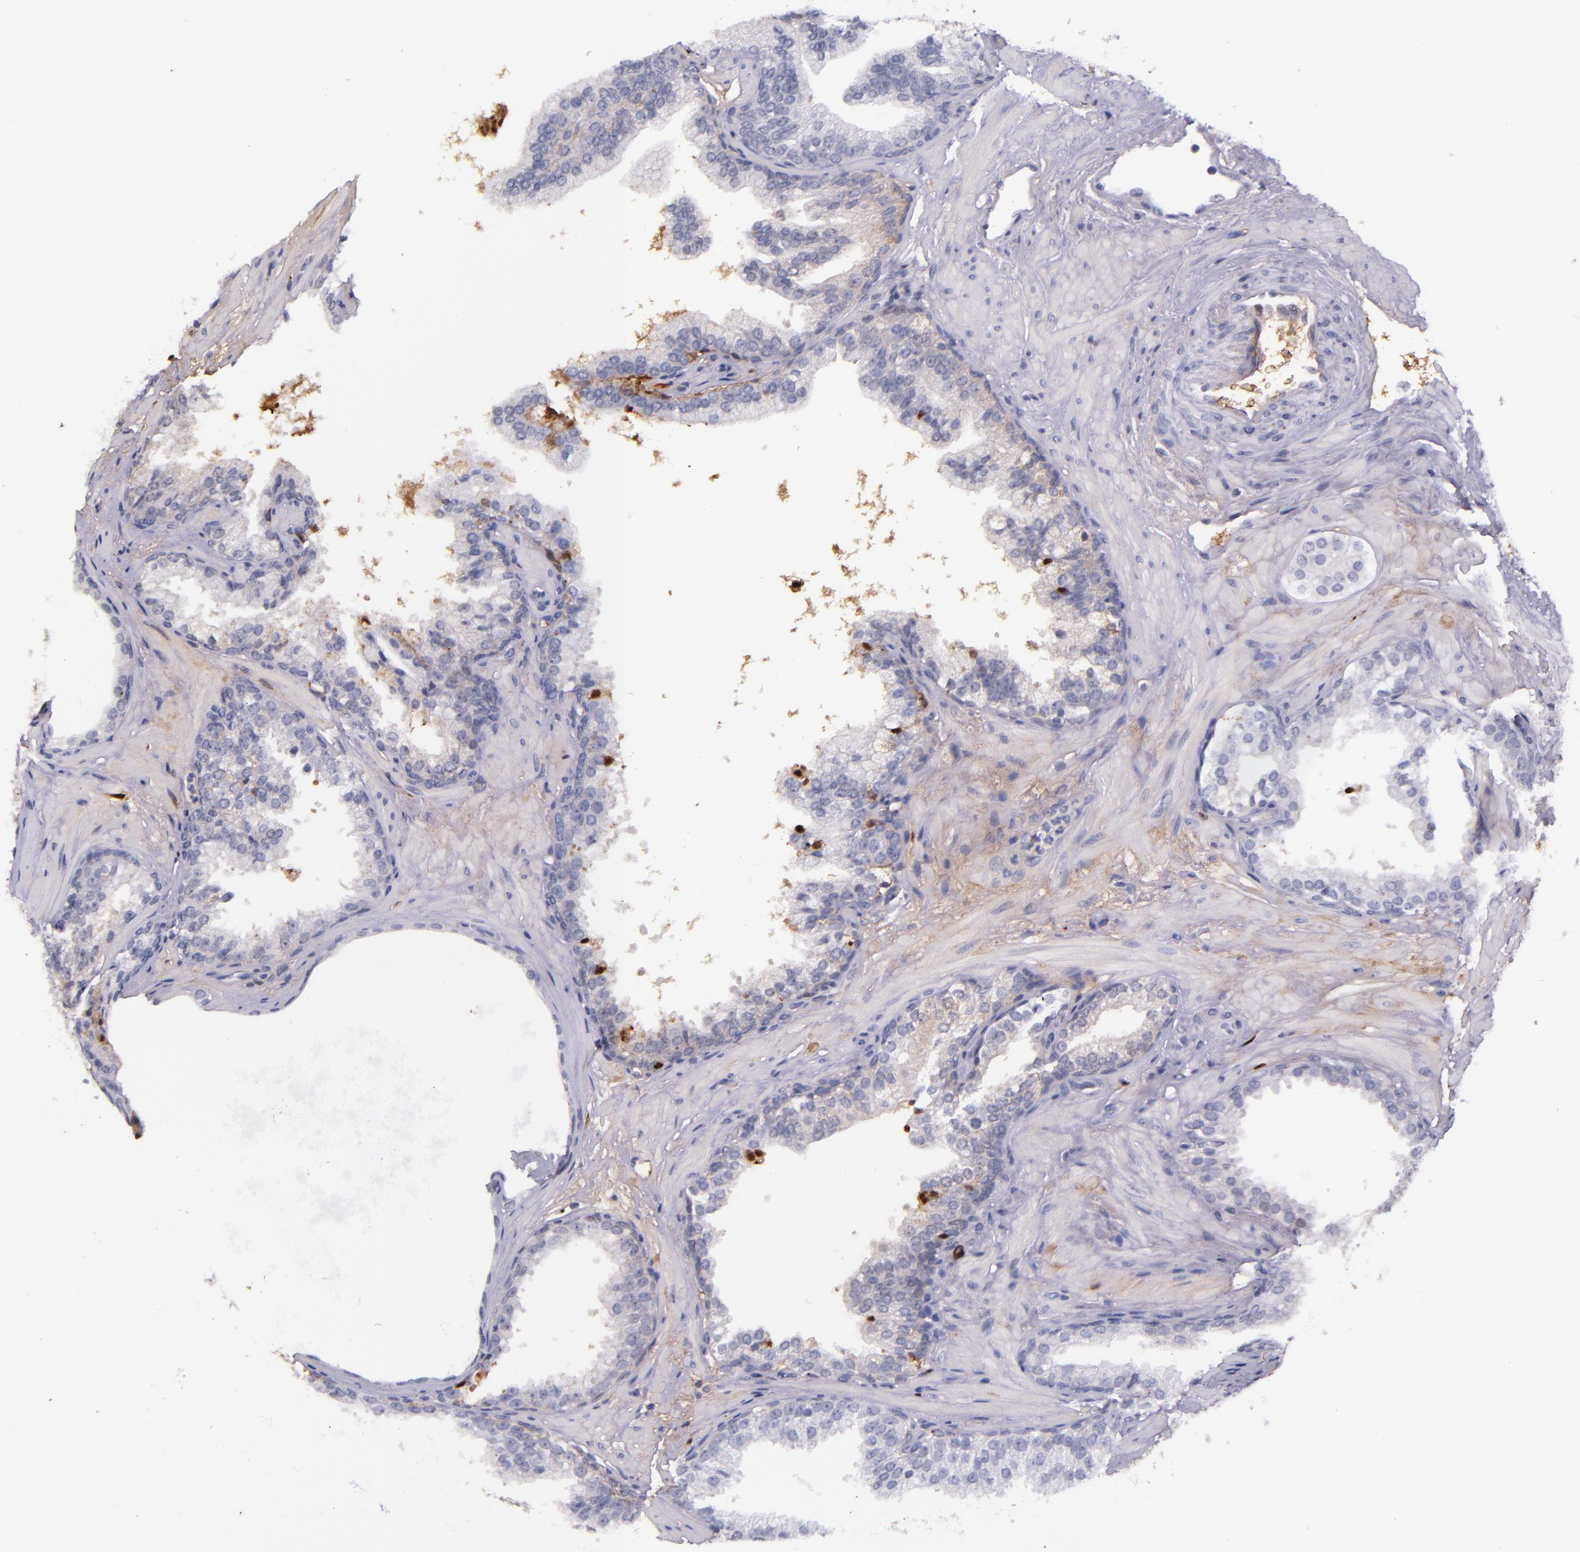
{"staining": {"intensity": "negative", "quantity": "none", "location": "none"}, "tissue": "prostate cancer", "cell_type": "Tumor cells", "image_type": "cancer", "snomed": [{"axis": "morphology", "description": "Adenocarcinoma, Low grade"}, {"axis": "topography", "description": "Prostate"}], "caption": "Image shows no protein positivity in tumor cells of prostate low-grade adenocarcinoma tissue. Nuclei are stained in blue.", "gene": "KNG1", "patient": {"sex": "male", "age": 69}}